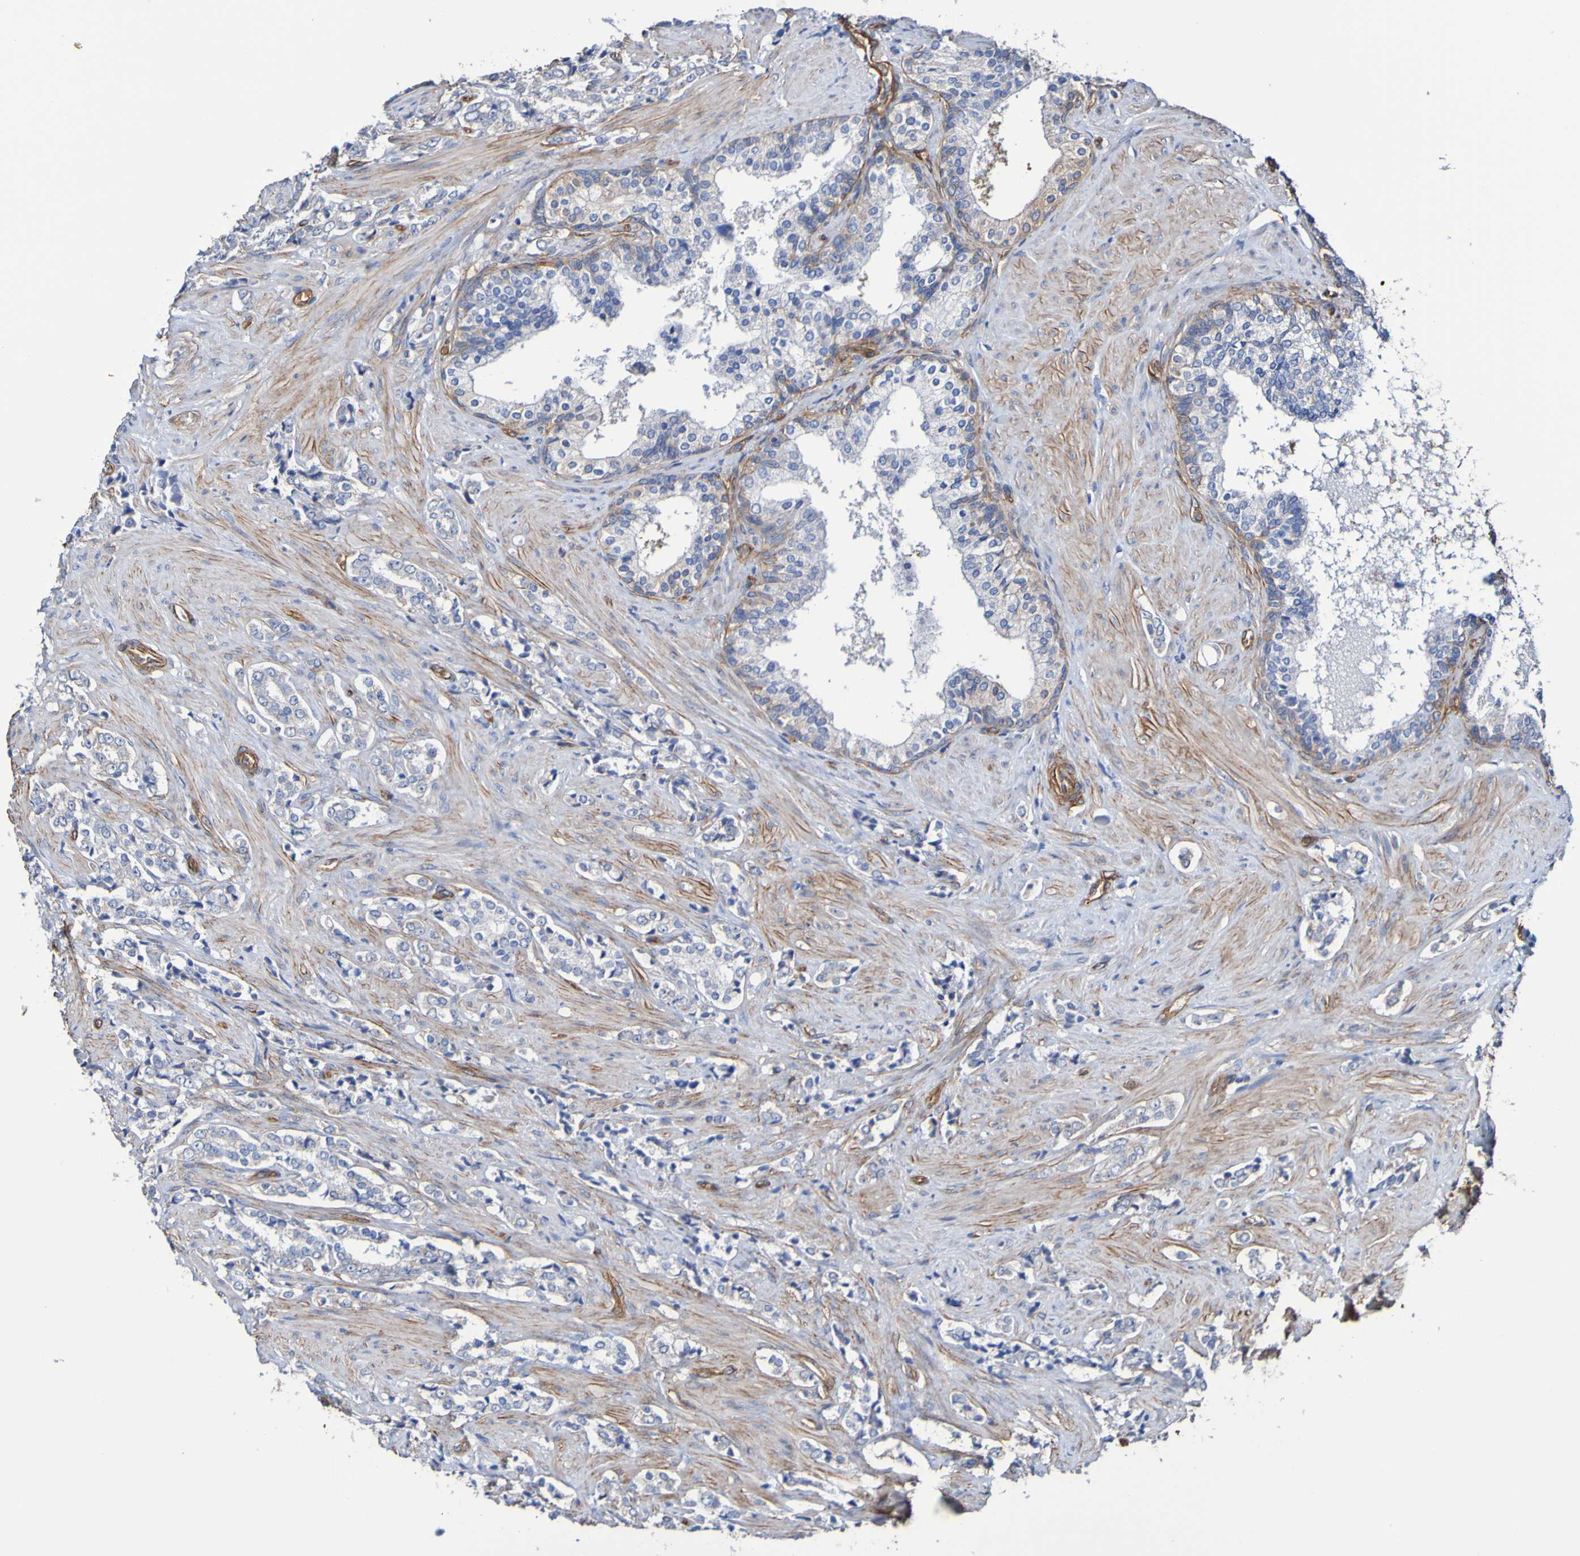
{"staining": {"intensity": "negative", "quantity": "none", "location": "none"}, "tissue": "prostate cancer", "cell_type": "Tumor cells", "image_type": "cancer", "snomed": [{"axis": "morphology", "description": "Adenocarcinoma, Low grade"}, {"axis": "topography", "description": "Prostate"}], "caption": "Immunohistochemistry photomicrograph of neoplastic tissue: human adenocarcinoma (low-grade) (prostate) stained with DAB exhibits no significant protein expression in tumor cells.", "gene": "ELMOD3", "patient": {"sex": "male", "age": 60}}